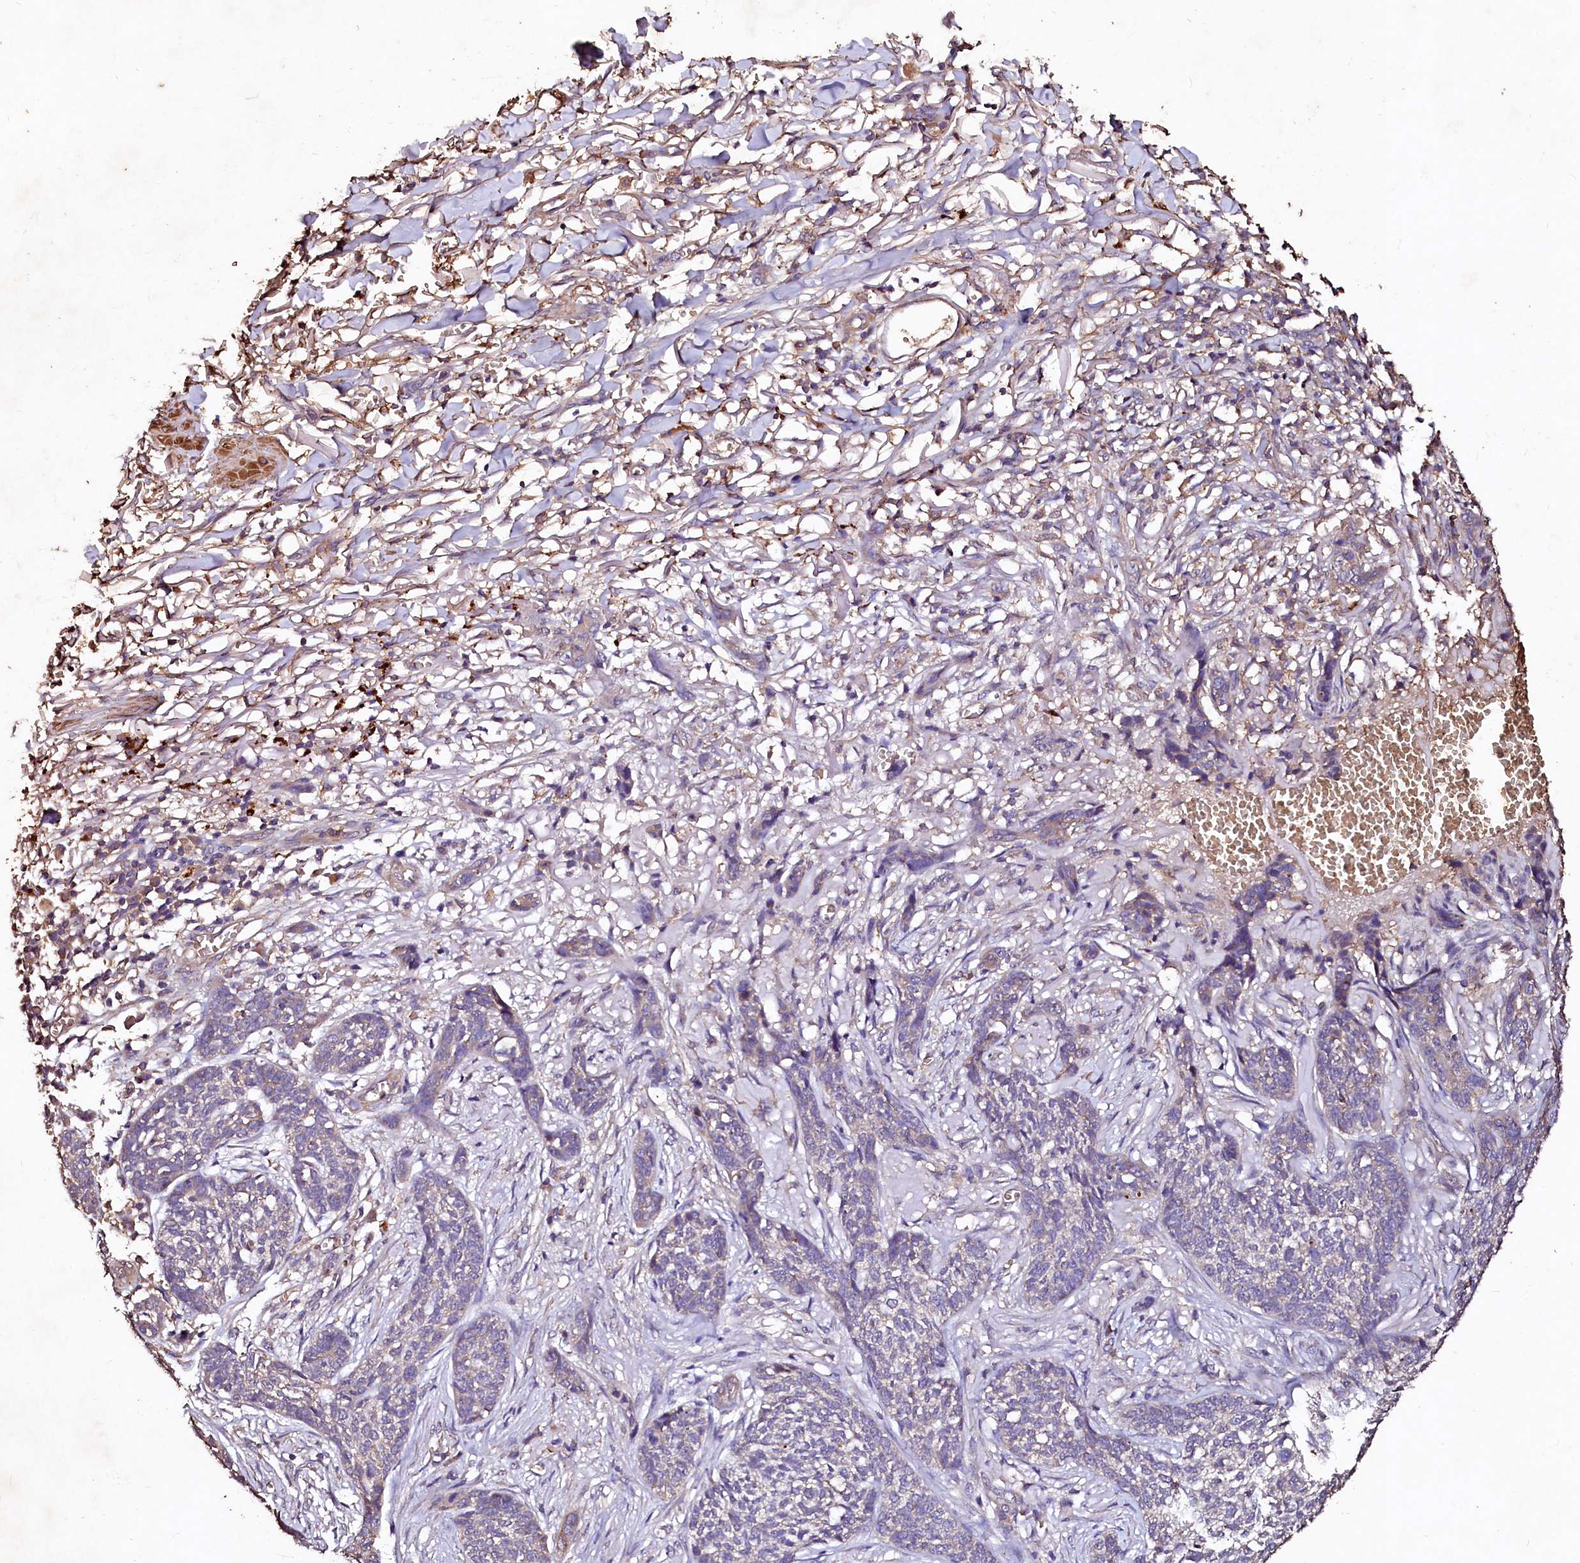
{"staining": {"intensity": "negative", "quantity": "none", "location": "none"}, "tissue": "skin cancer", "cell_type": "Tumor cells", "image_type": "cancer", "snomed": [{"axis": "morphology", "description": "Basal cell carcinoma"}, {"axis": "topography", "description": "Skin"}], "caption": "Tumor cells show no significant protein positivity in skin basal cell carcinoma.", "gene": "VPS36", "patient": {"sex": "male", "age": 85}}